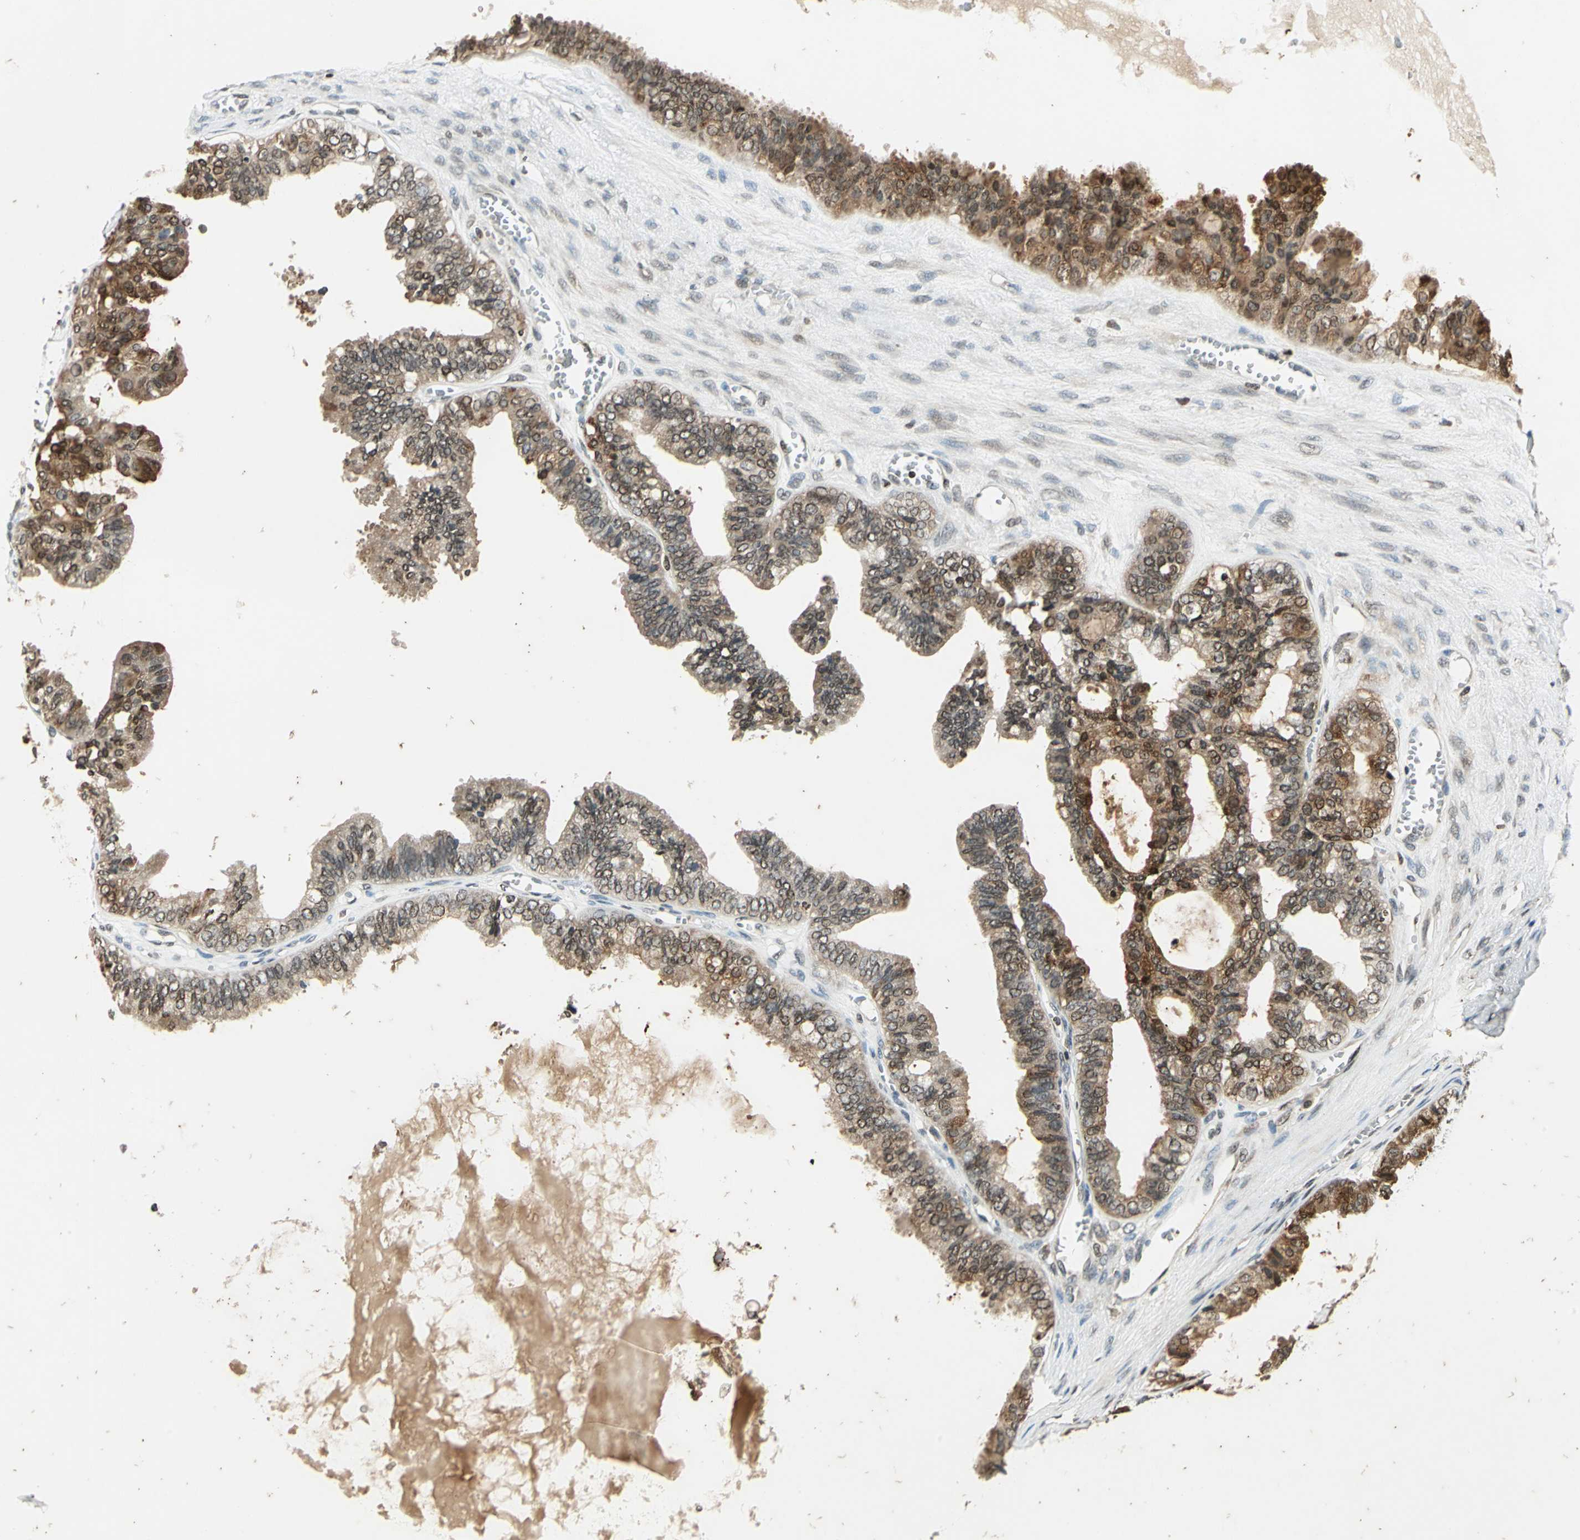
{"staining": {"intensity": "moderate", "quantity": "25%-75%", "location": "cytoplasmic/membranous,nuclear"}, "tissue": "ovarian cancer", "cell_type": "Tumor cells", "image_type": "cancer", "snomed": [{"axis": "morphology", "description": "Carcinoma, NOS"}, {"axis": "morphology", "description": "Carcinoma, endometroid"}, {"axis": "topography", "description": "Ovary"}], "caption": "Moderate cytoplasmic/membranous and nuclear positivity is present in about 25%-75% of tumor cells in carcinoma (ovarian).", "gene": "LGALS3", "patient": {"sex": "female", "age": 50}}